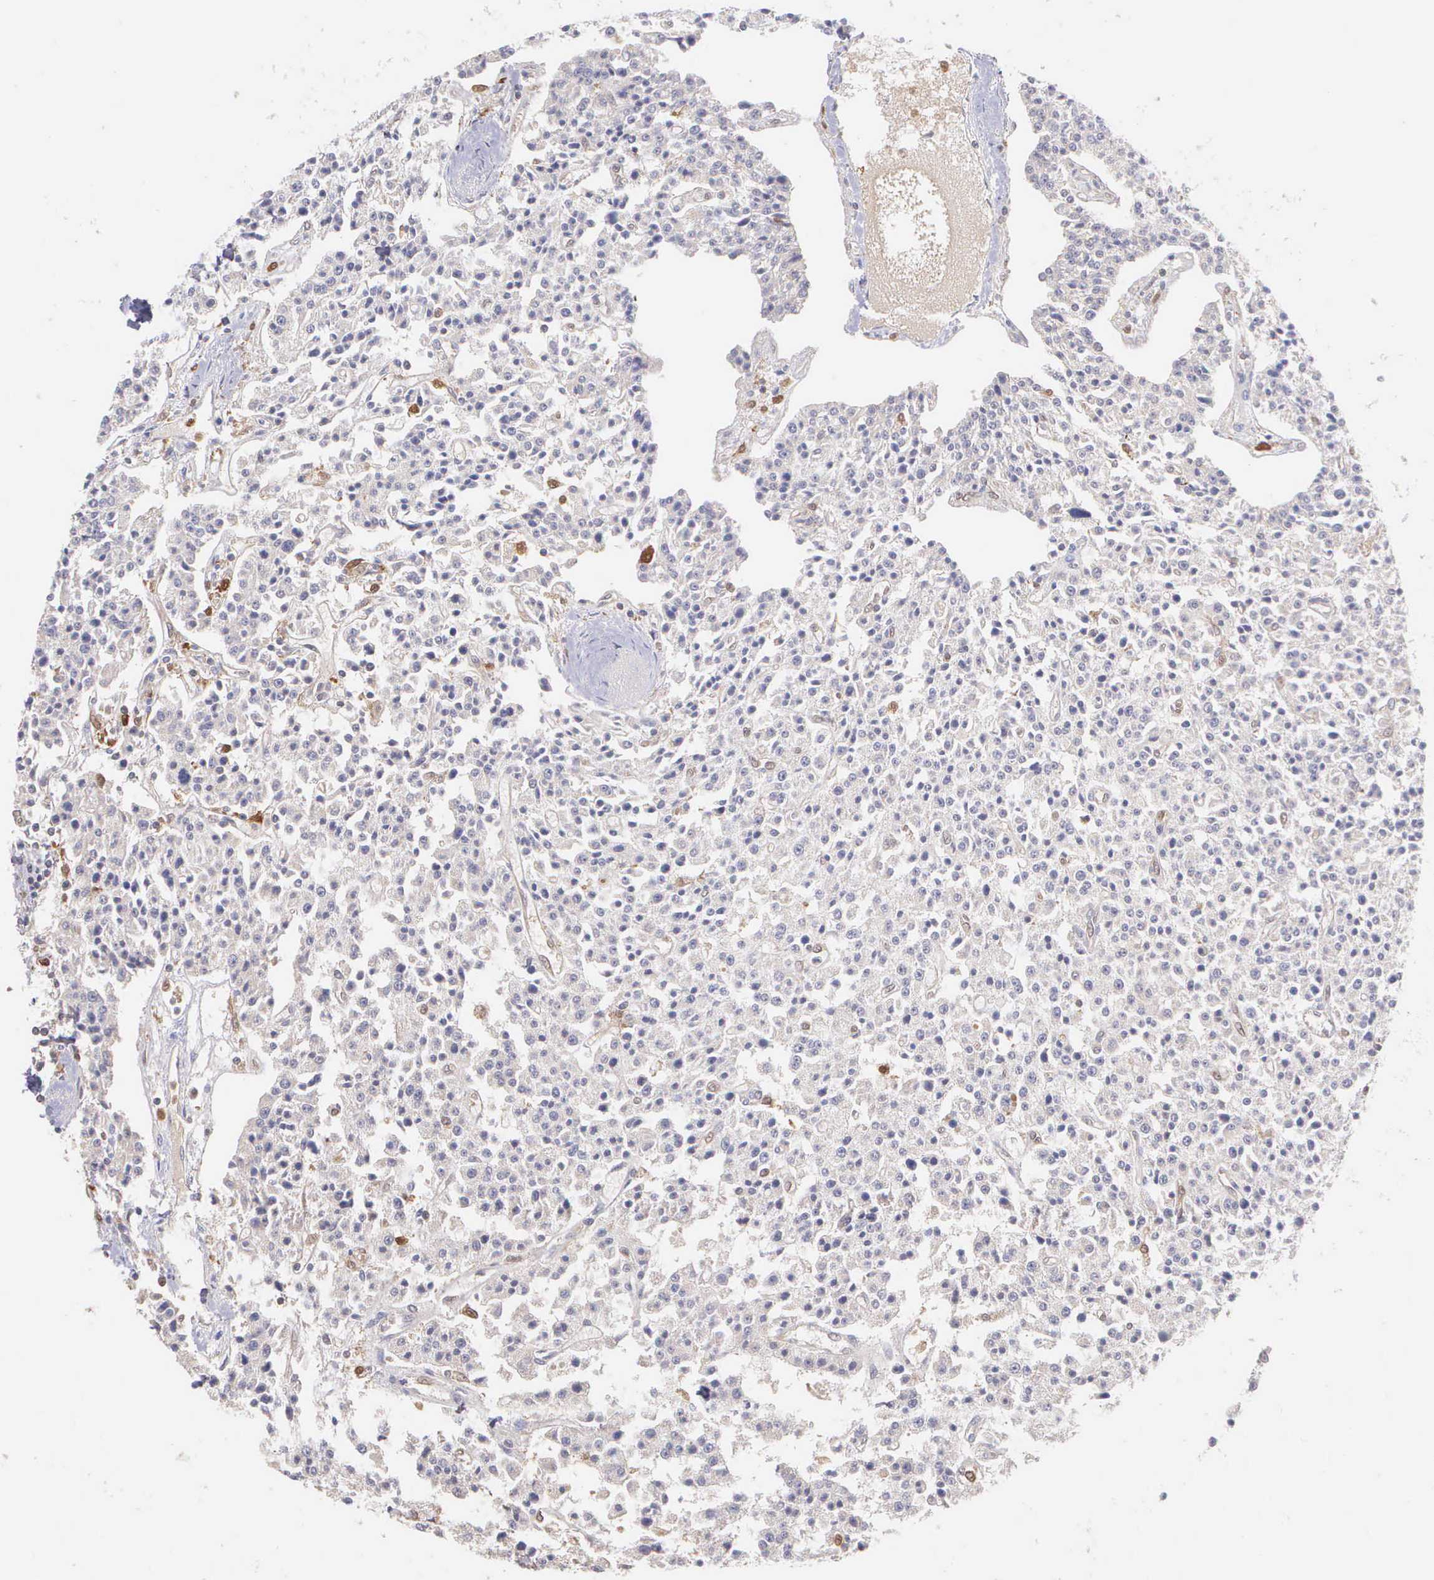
{"staining": {"intensity": "negative", "quantity": "none", "location": "none"}, "tissue": "carcinoid", "cell_type": "Tumor cells", "image_type": "cancer", "snomed": [{"axis": "morphology", "description": "Carcinoid, malignant, NOS"}, {"axis": "topography", "description": "Stomach"}], "caption": "Tumor cells are negative for brown protein staining in malignant carcinoid.", "gene": "BID", "patient": {"sex": "female", "age": 76}}